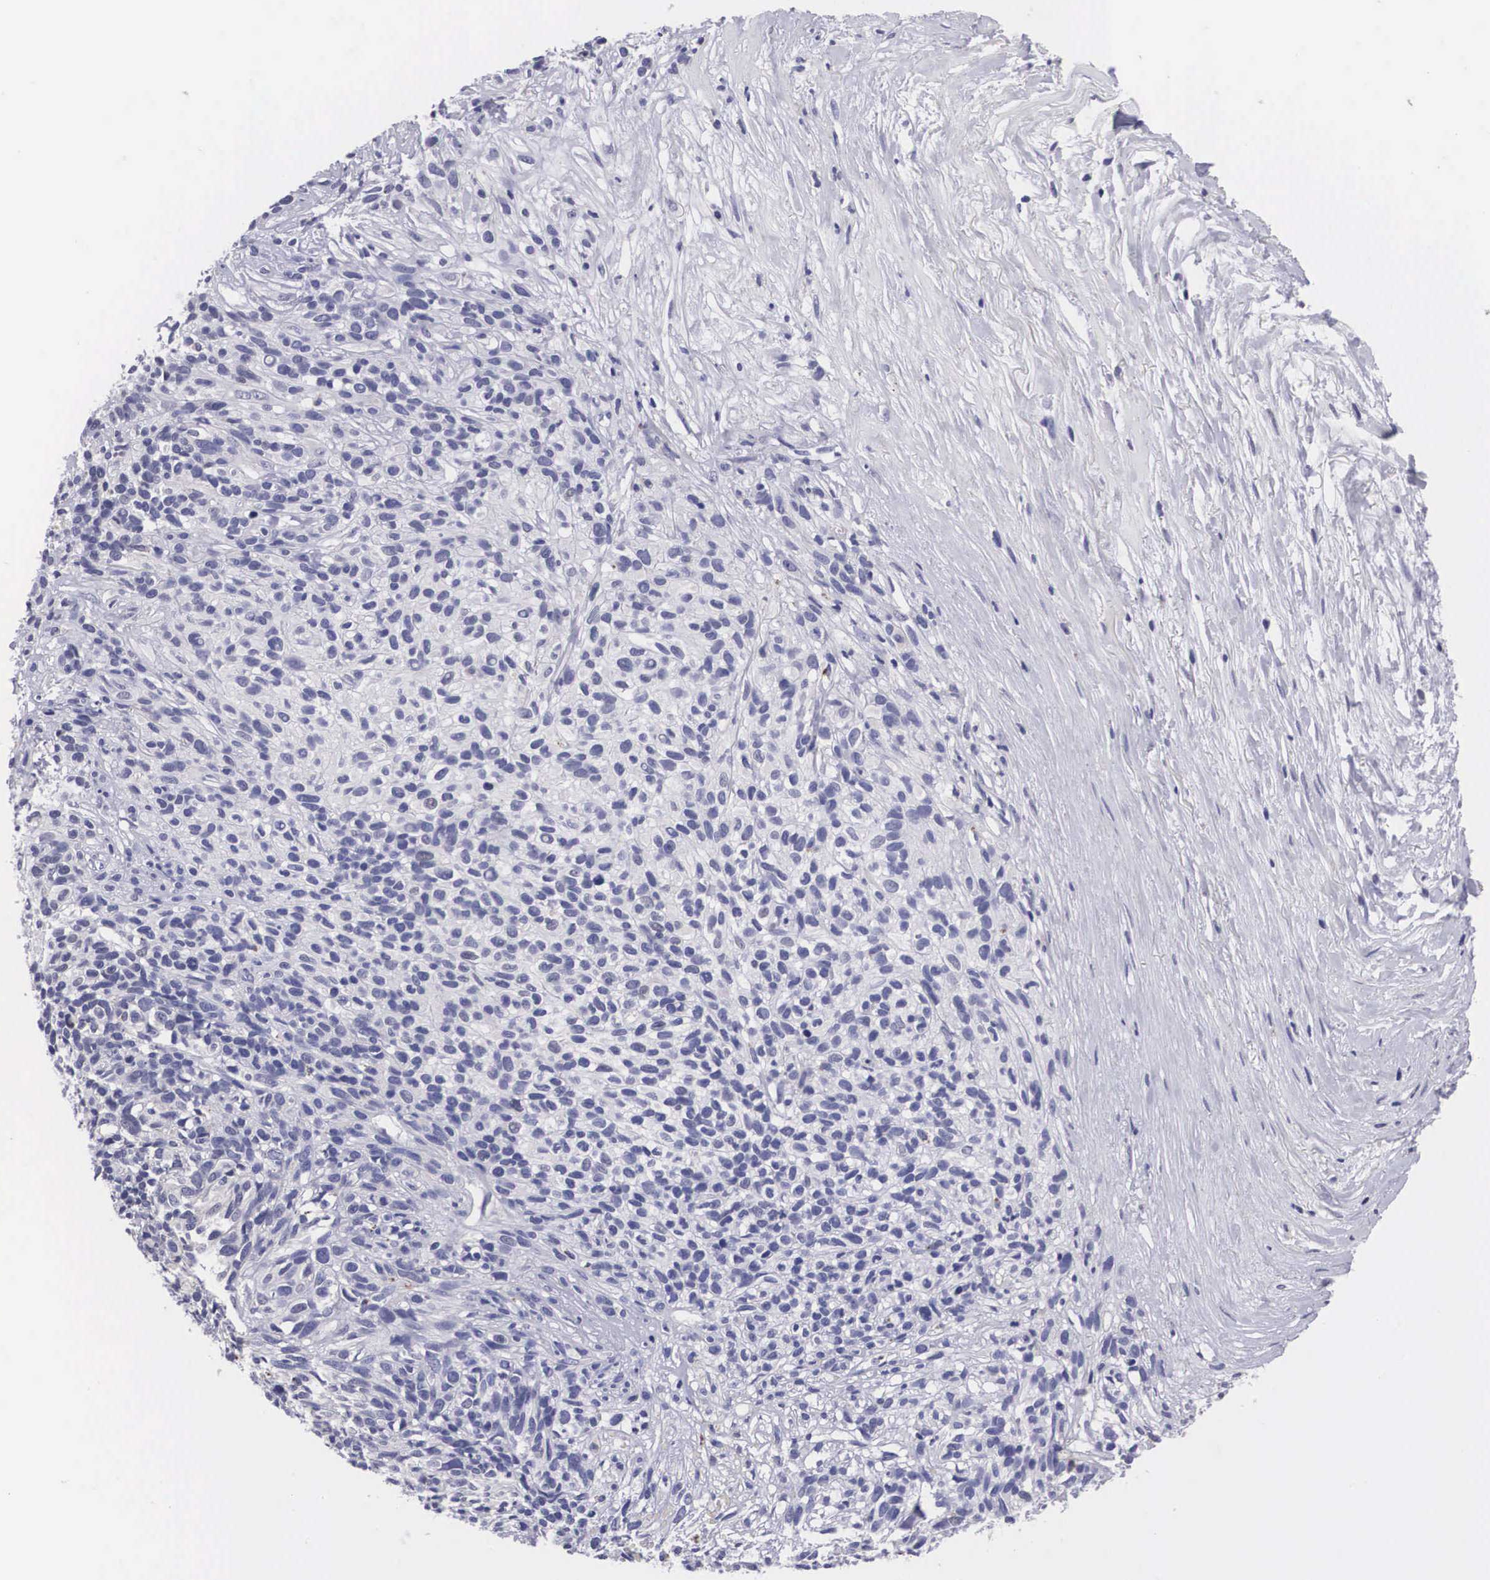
{"staining": {"intensity": "negative", "quantity": "none", "location": "none"}, "tissue": "melanoma", "cell_type": "Tumor cells", "image_type": "cancer", "snomed": [{"axis": "morphology", "description": "Malignant melanoma, NOS"}, {"axis": "topography", "description": "Skin"}], "caption": "A high-resolution photomicrograph shows immunohistochemistry (IHC) staining of malignant melanoma, which reveals no significant expression in tumor cells.", "gene": "CRELD2", "patient": {"sex": "female", "age": 85}}